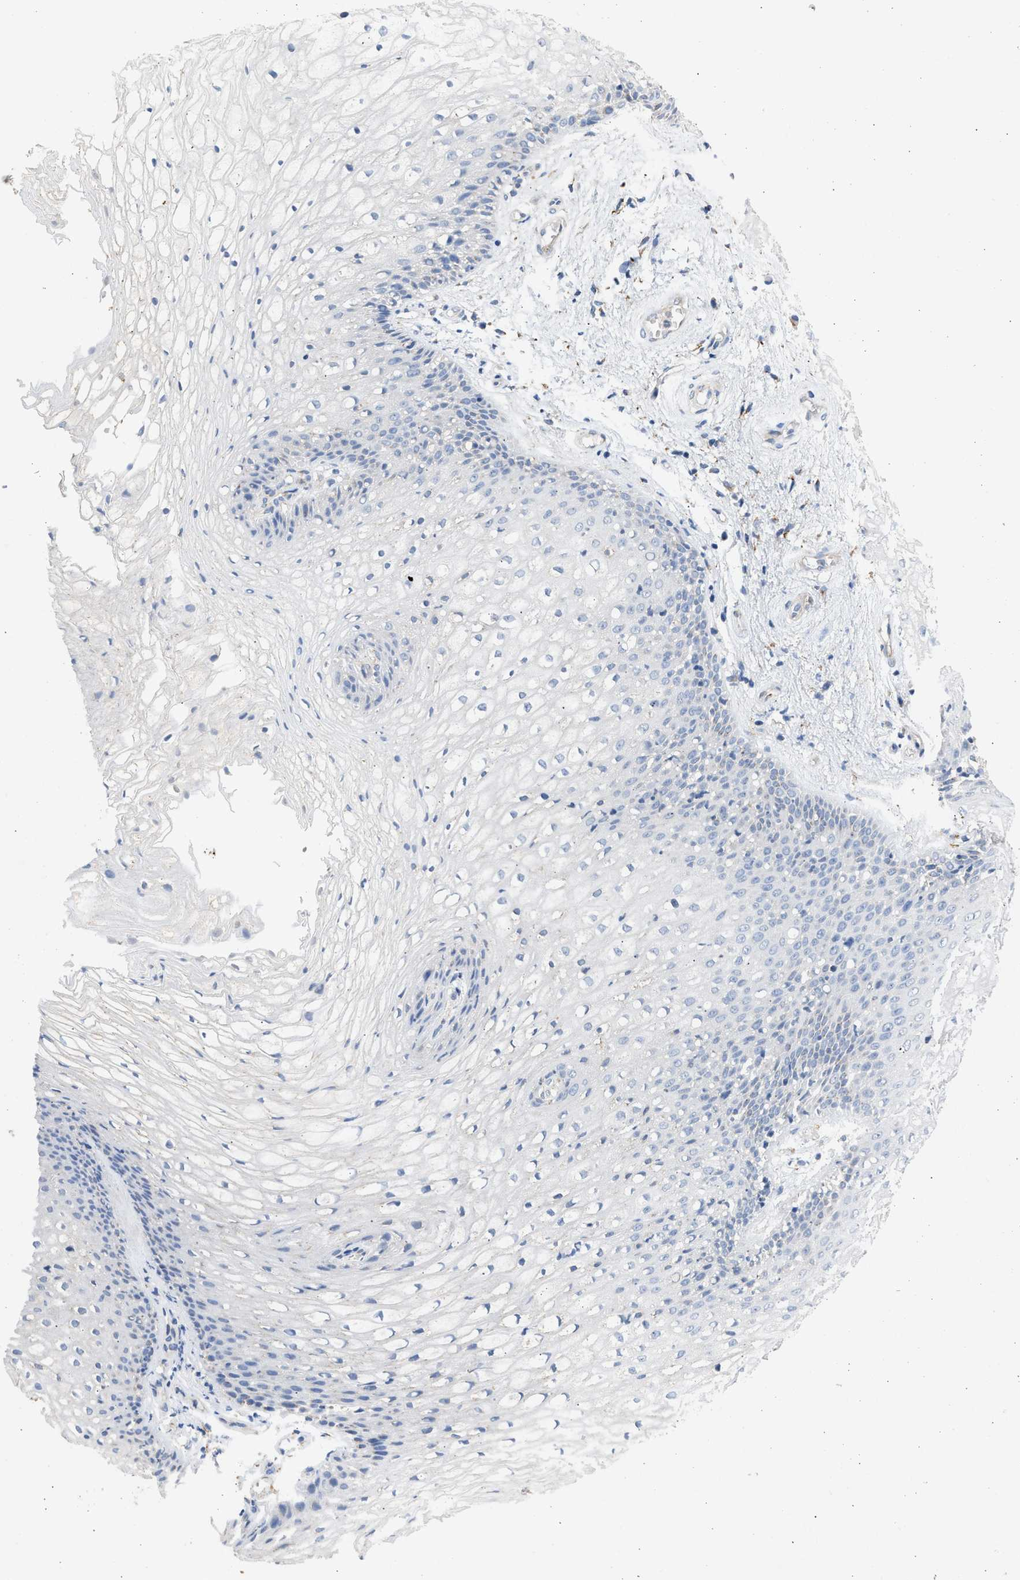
{"staining": {"intensity": "negative", "quantity": "none", "location": "none"}, "tissue": "vagina", "cell_type": "Squamous epithelial cells", "image_type": "normal", "snomed": [{"axis": "morphology", "description": "Normal tissue, NOS"}, {"axis": "topography", "description": "Vagina"}], "caption": "Immunohistochemistry (IHC) histopathology image of unremarkable human vagina stained for a protein (brown), which exhibits no expression in squamous epithelial cells.", "gene": "IPO8", "patient": {"sex": "female", "age": 34}}